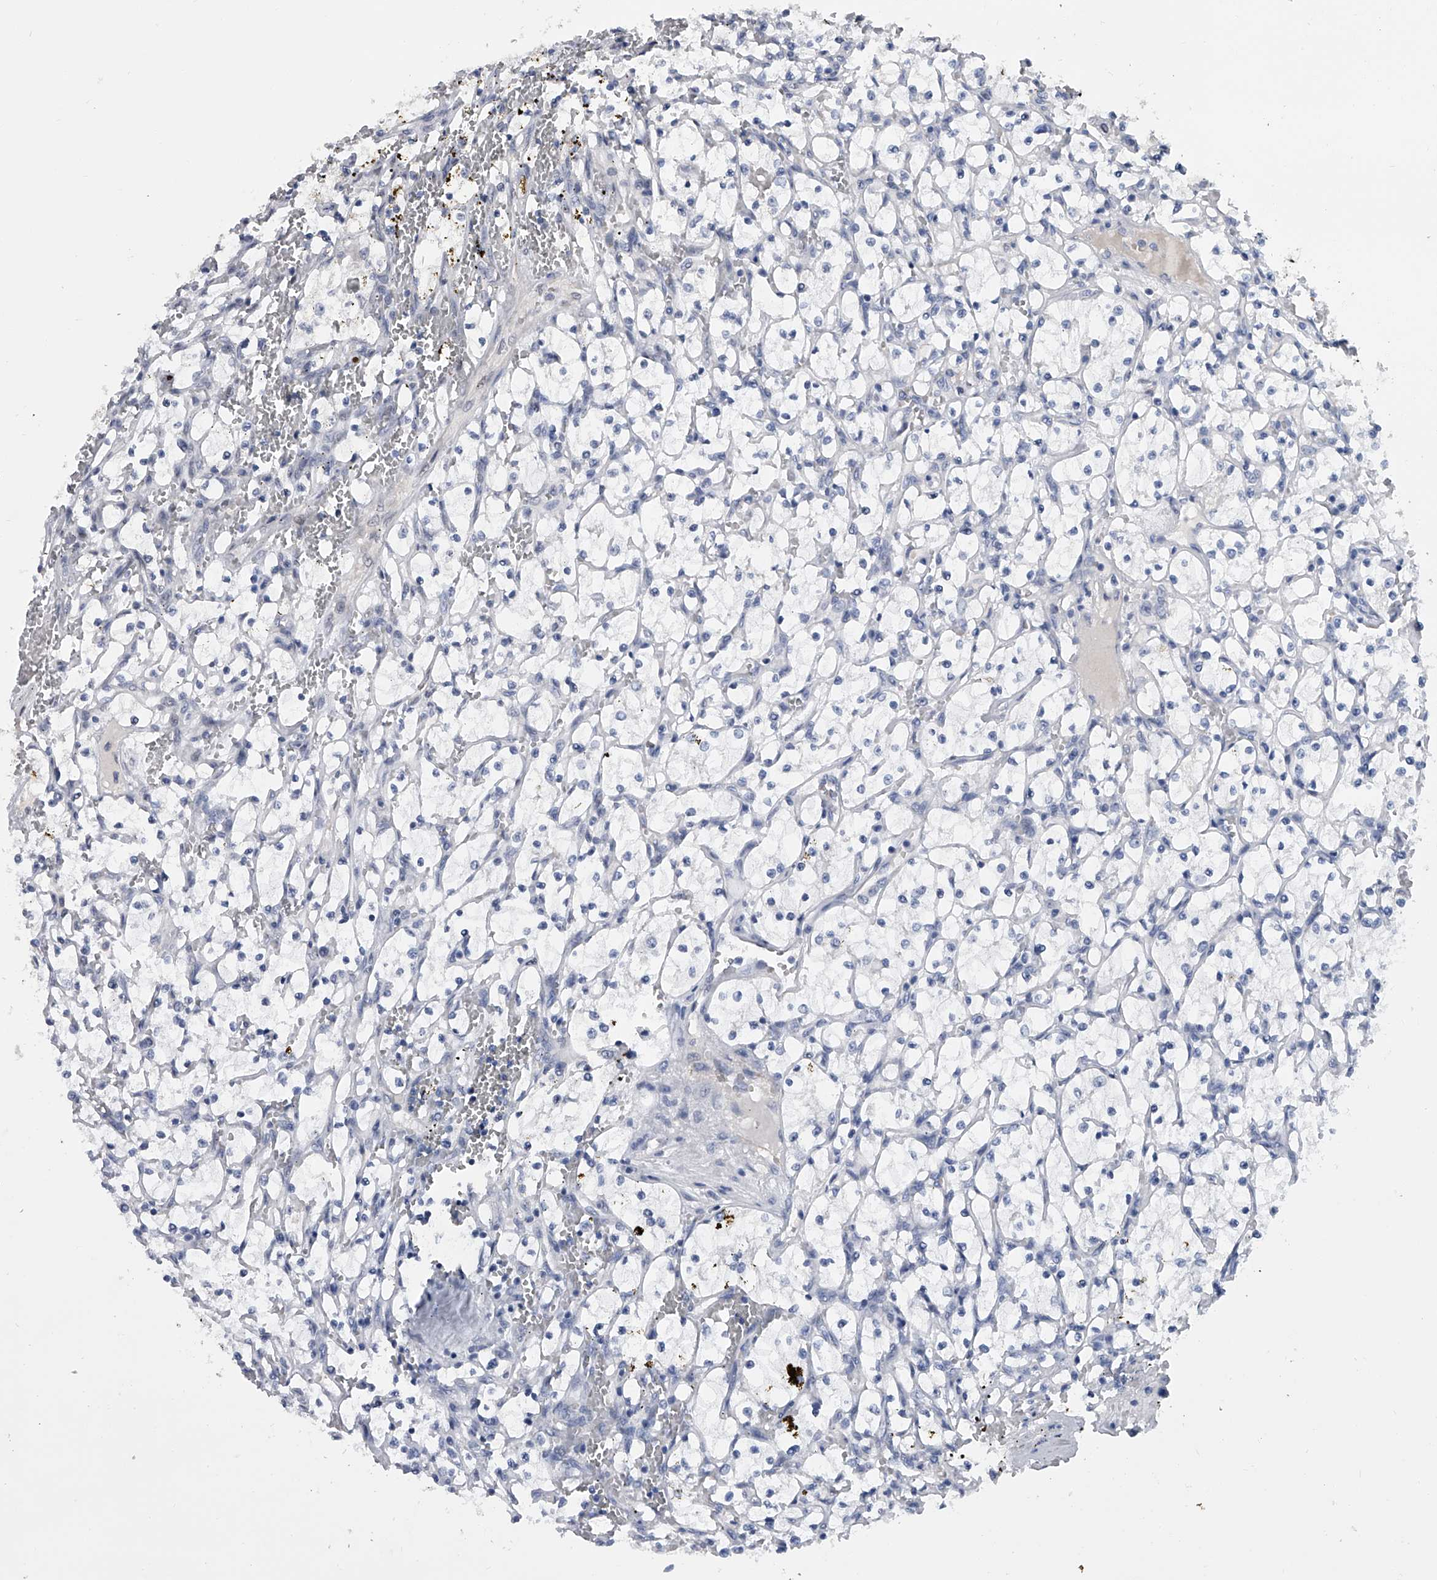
{"staining": {"intensity": "negative", "quantity": "none", "location": "none"}, "tissue": "renal cancer", "cell_type": "Tumor cells", "image_type": "cancer", "snomed": [{"axis": "morphology", "description": "Adenocarcinoma, NOS"}, {"axis": "topography", "description": "Kidney"}], "caption": "Immunohistochemical staining of renal cancer (adenocarcinoma) shows no significant staining in tumor cells.", "gene": "ZNF426", "patient": {"sex": "female", "age": 69}}